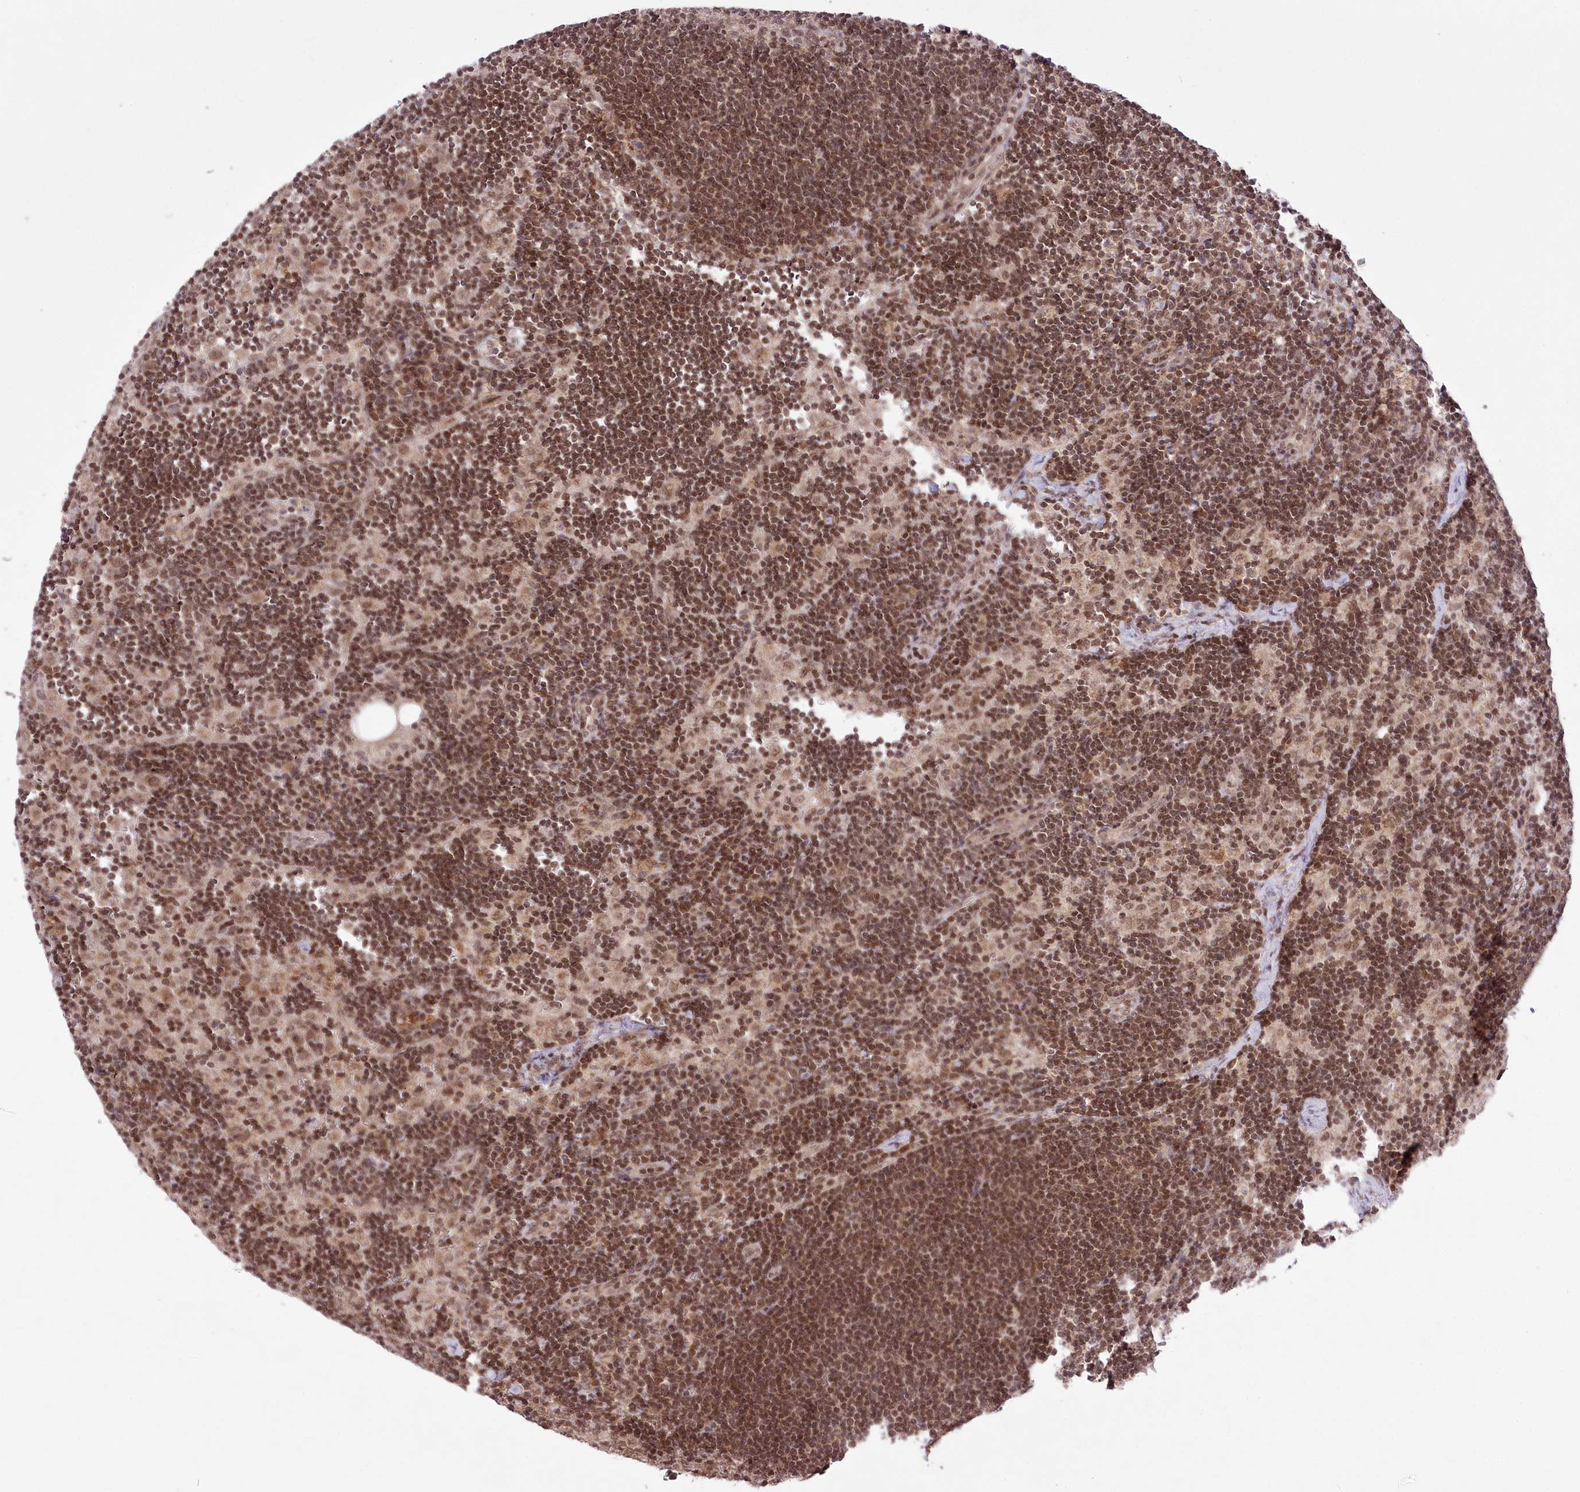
{"staining": {"intensity": "moderate", "quantity": ">75%", "location": "cytoplasmic/membranous,nuclear"}, "tissue": "lymph node", "cell_type": "Germinal center cells", "image_type": "normal", "snomed": [{"axis": "morphology", "description": "Normal tissue, NOS"}, {"axis": "topography", "description": "Lymph node"}], "caption": "The histopathology image displays a brown stain indicating the presence of a protein in the cytoplasmic/membranous,nuclear of germinal center cells in lymph node. The staining was performed using DAB, with brown indicating positive protein expression. Nuclei are stained blue with hematoxylin.", "gene": "ZMAT2", "patient": {"sex": "male", "age": 24}}